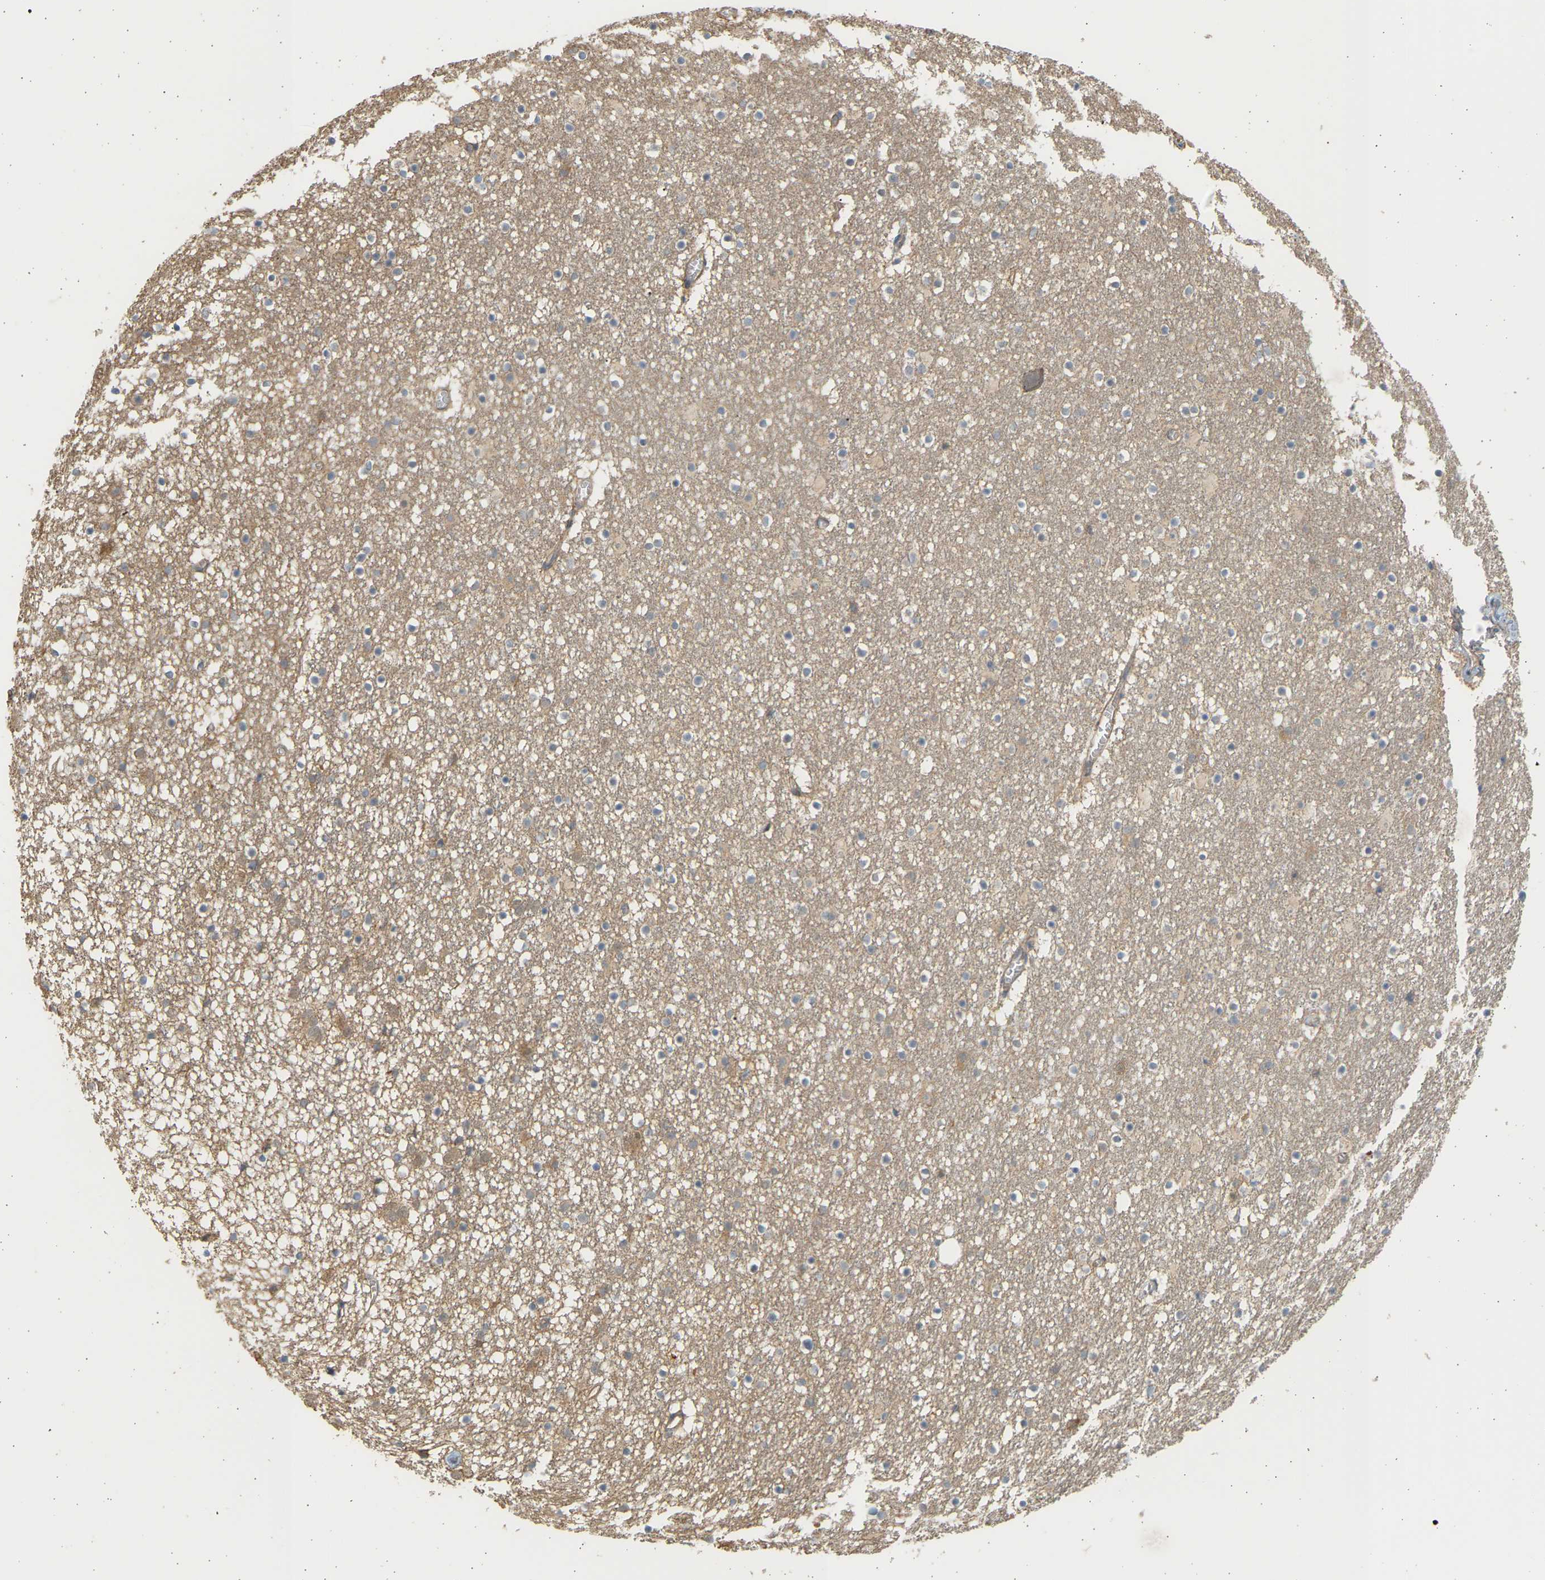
{"staining": {"intensity": "moderate", "quantity": "<25%", "location": "cytoplasmic/membranous"}, "tissue": "caudate", "cell_type": "Glial cells", "image_type": "normal", "snomed": [{"axis": "morphology", "description": "Normal tissue, NOS"}, {"axis": "topography", "description": "Lateral ventricle wall"}], "caption": "IHC photomicrograph of unremarkable caudate stained for a protein (brown), which shows low levels of moderate cytoplasmic/membranous staining in about <25% of glial cells.", "gene": "B4GALT6", "patient": {"sex": "male", "age": 45}}